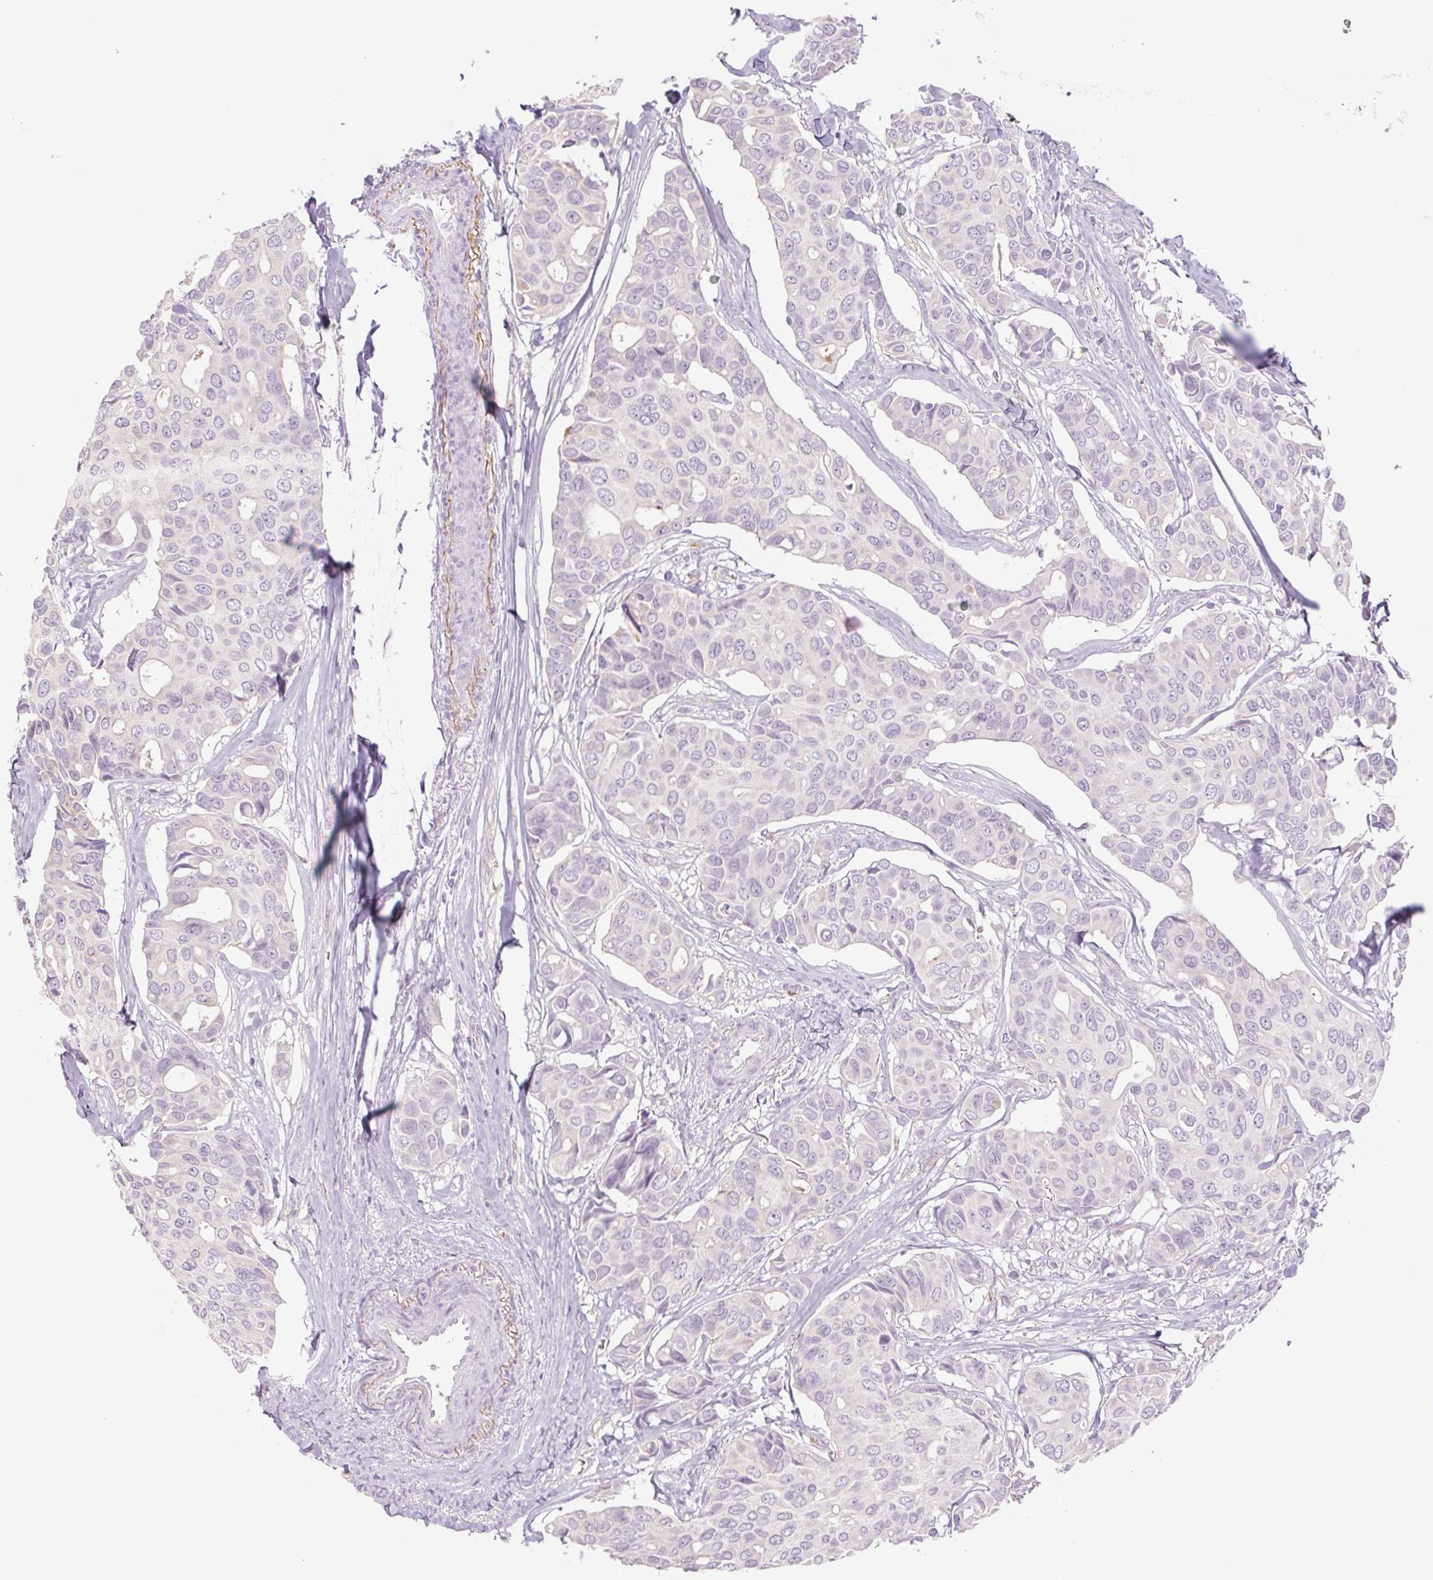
{"staining": {"intensity": "negative", "quantity": "none", "location": "none"}, "tissue": "breast cancer", "cell_type": "Tumor cells", "image_type": "cancer", "snomed": [{"axis": "morphology", "description": "Duct carcinoma"}, {"axis": "topography", "description": "Breast"}], "caption": "Breast cancer was stained to show a protein in brown. There is no significant positivity in tumor cells.", "gene": "IGFL3", "patient": {"sex": "female", "age": 54}}